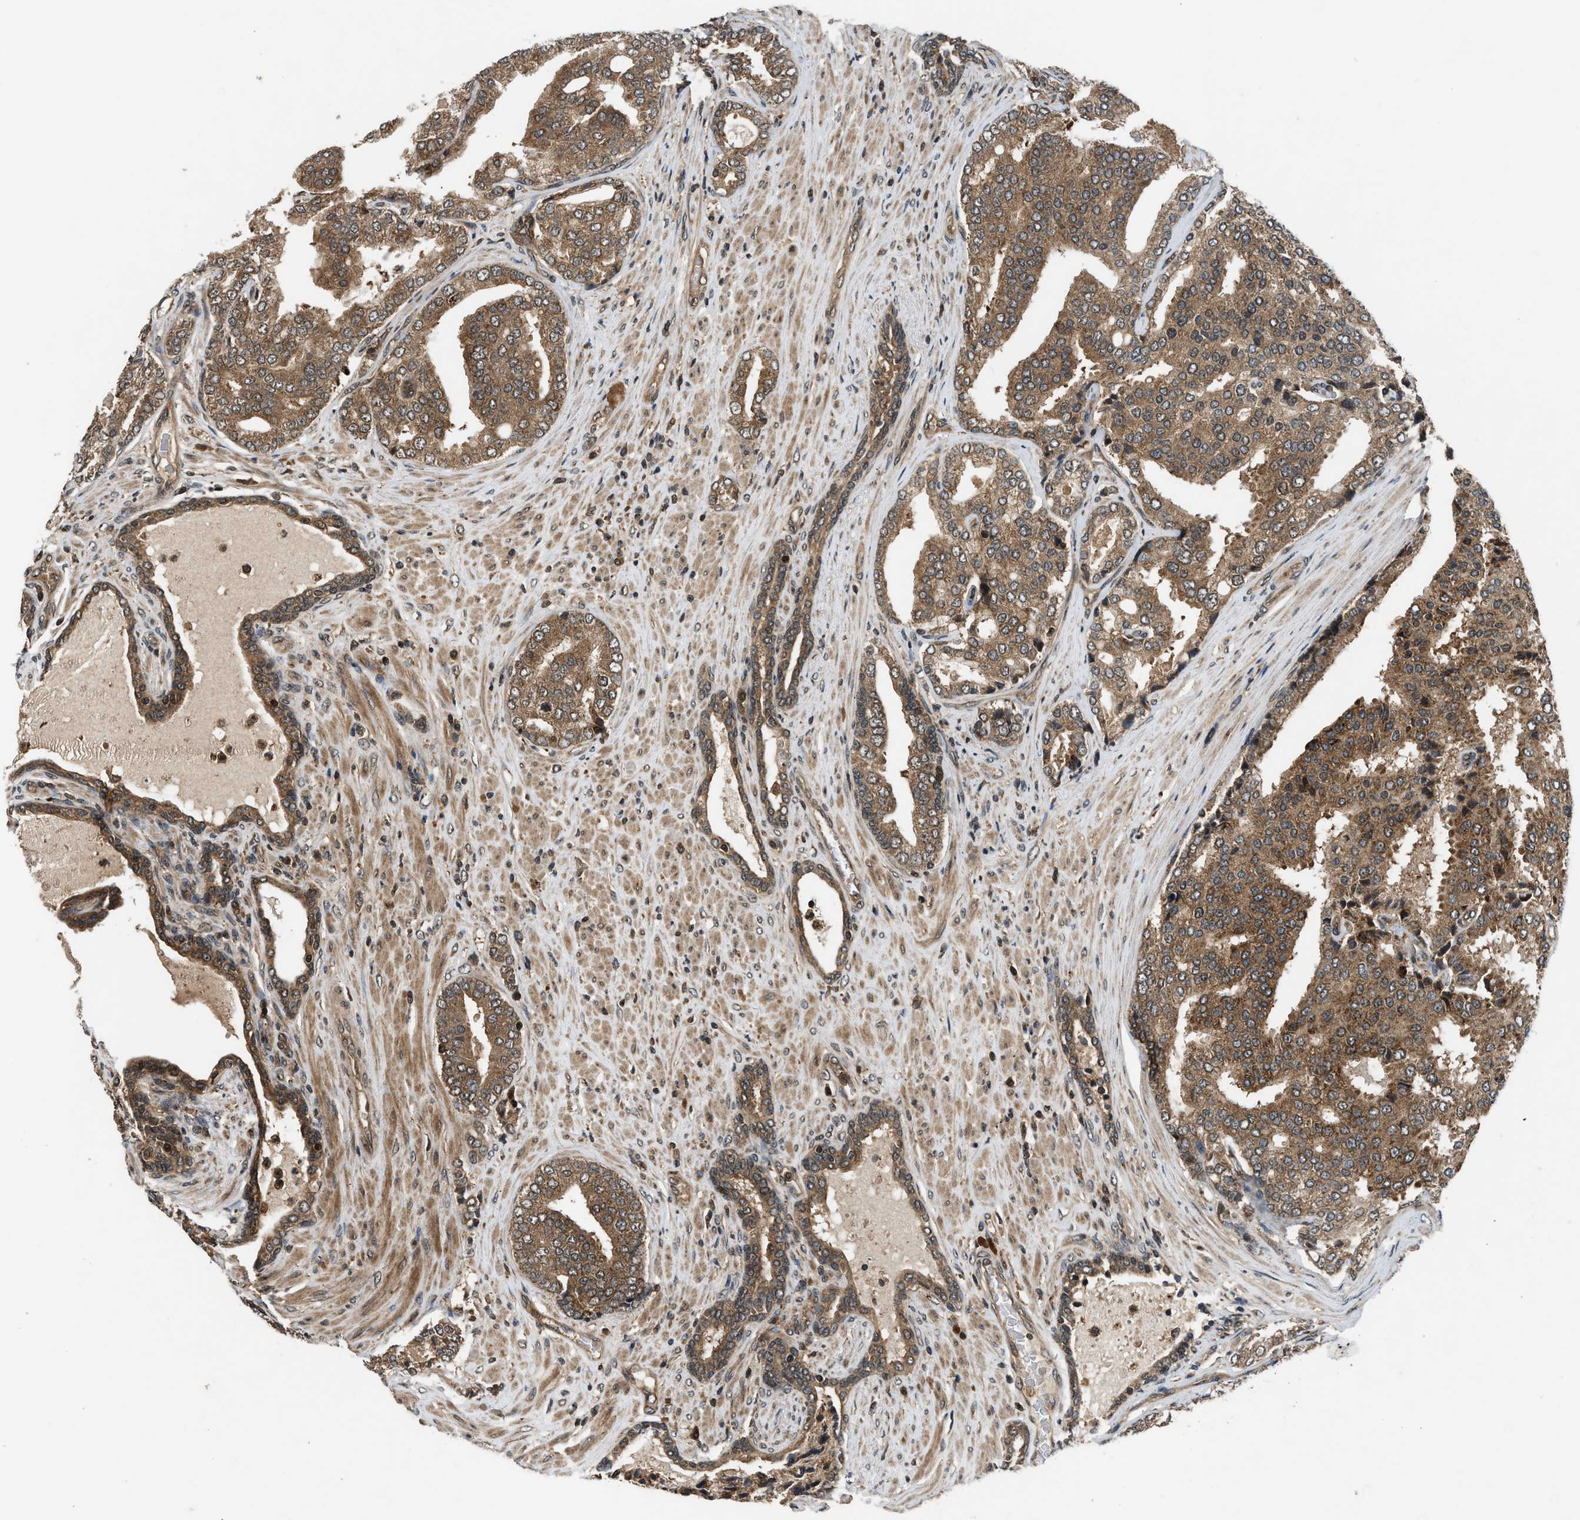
{"staining": {"intensity": "moderate", "quantity": ">75%", "location": "cytoplasmic/membranous"}, "tissue": "prostate cancer", "cell_type": "Tumor cells", "image_type": "cancer", "snomed": [{"axis": "morphology", "description": "Adenocarcinoma, High grade"}, {"axis": "topography", "description": "Prostate"}], "caption": "Immunohistochemical staining of prostate cancer (adenocarcinoma (high-grade)) demonstrates medium levels of moderate cytoplasmic/membranous protein positivity in about >75% of tumor cells.", "gene": "RPS6KB1", "patient": {"sex": "male", "age": 50}}